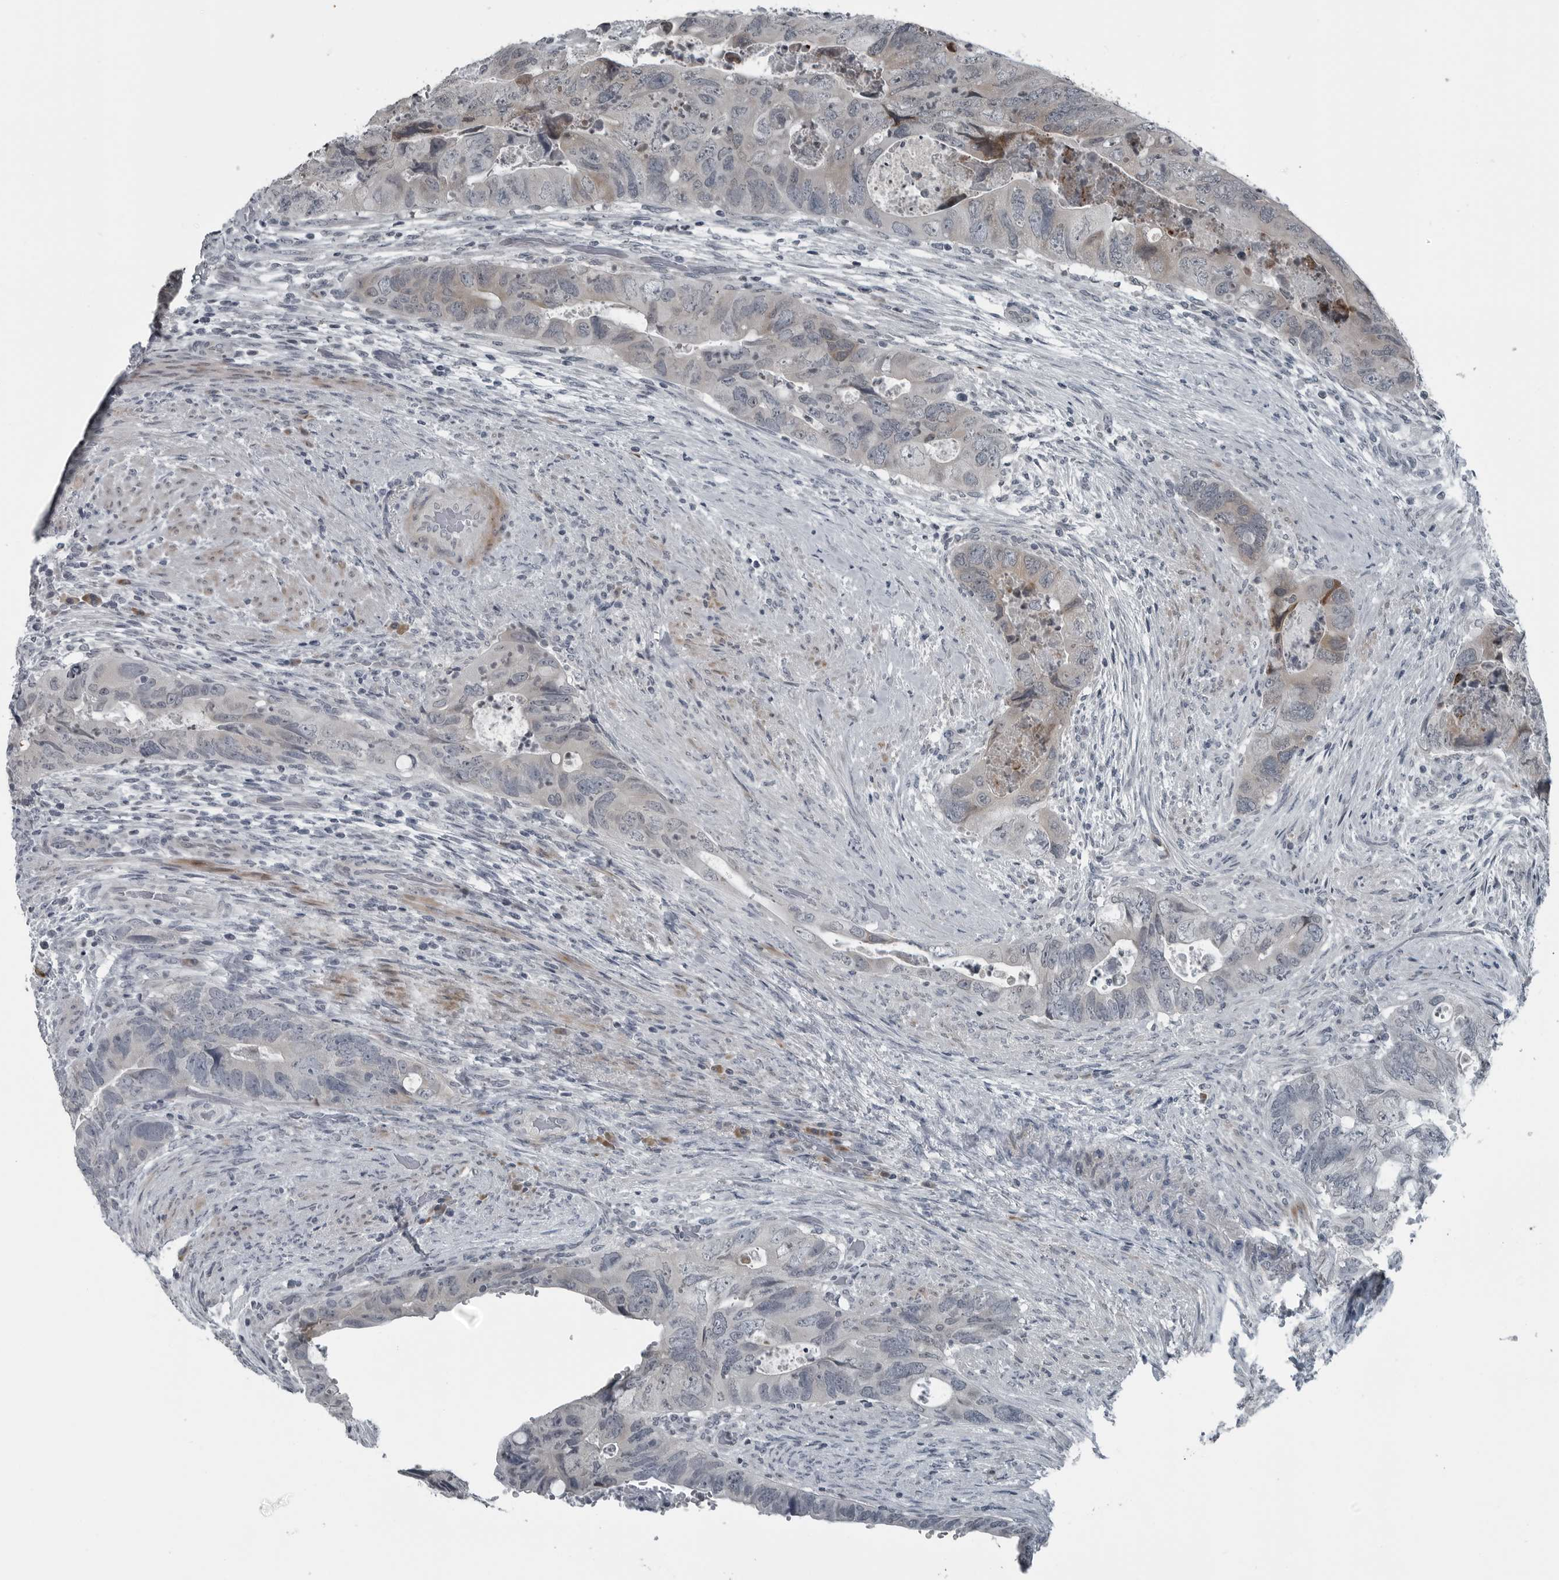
{"staining": {"intensity": "weak", "quantity": "<25%", "location": "cytoplasmic/membranous"}, "tissue": "colorectal cancer", "cell_type": "Tumor cells", "image_type": "cancer", "snomed": [{"axis": "morphology", "description": "Adenocarcinoma, NOS"}, {"axis": "topography", "description": "Rectum"}], "caption": "Photomicrograph shows no protein expression in tumor cells of colorectal cancer tissue.", "gene": "DNAAF11", "patient": {"sex": "male", "age": 63}}